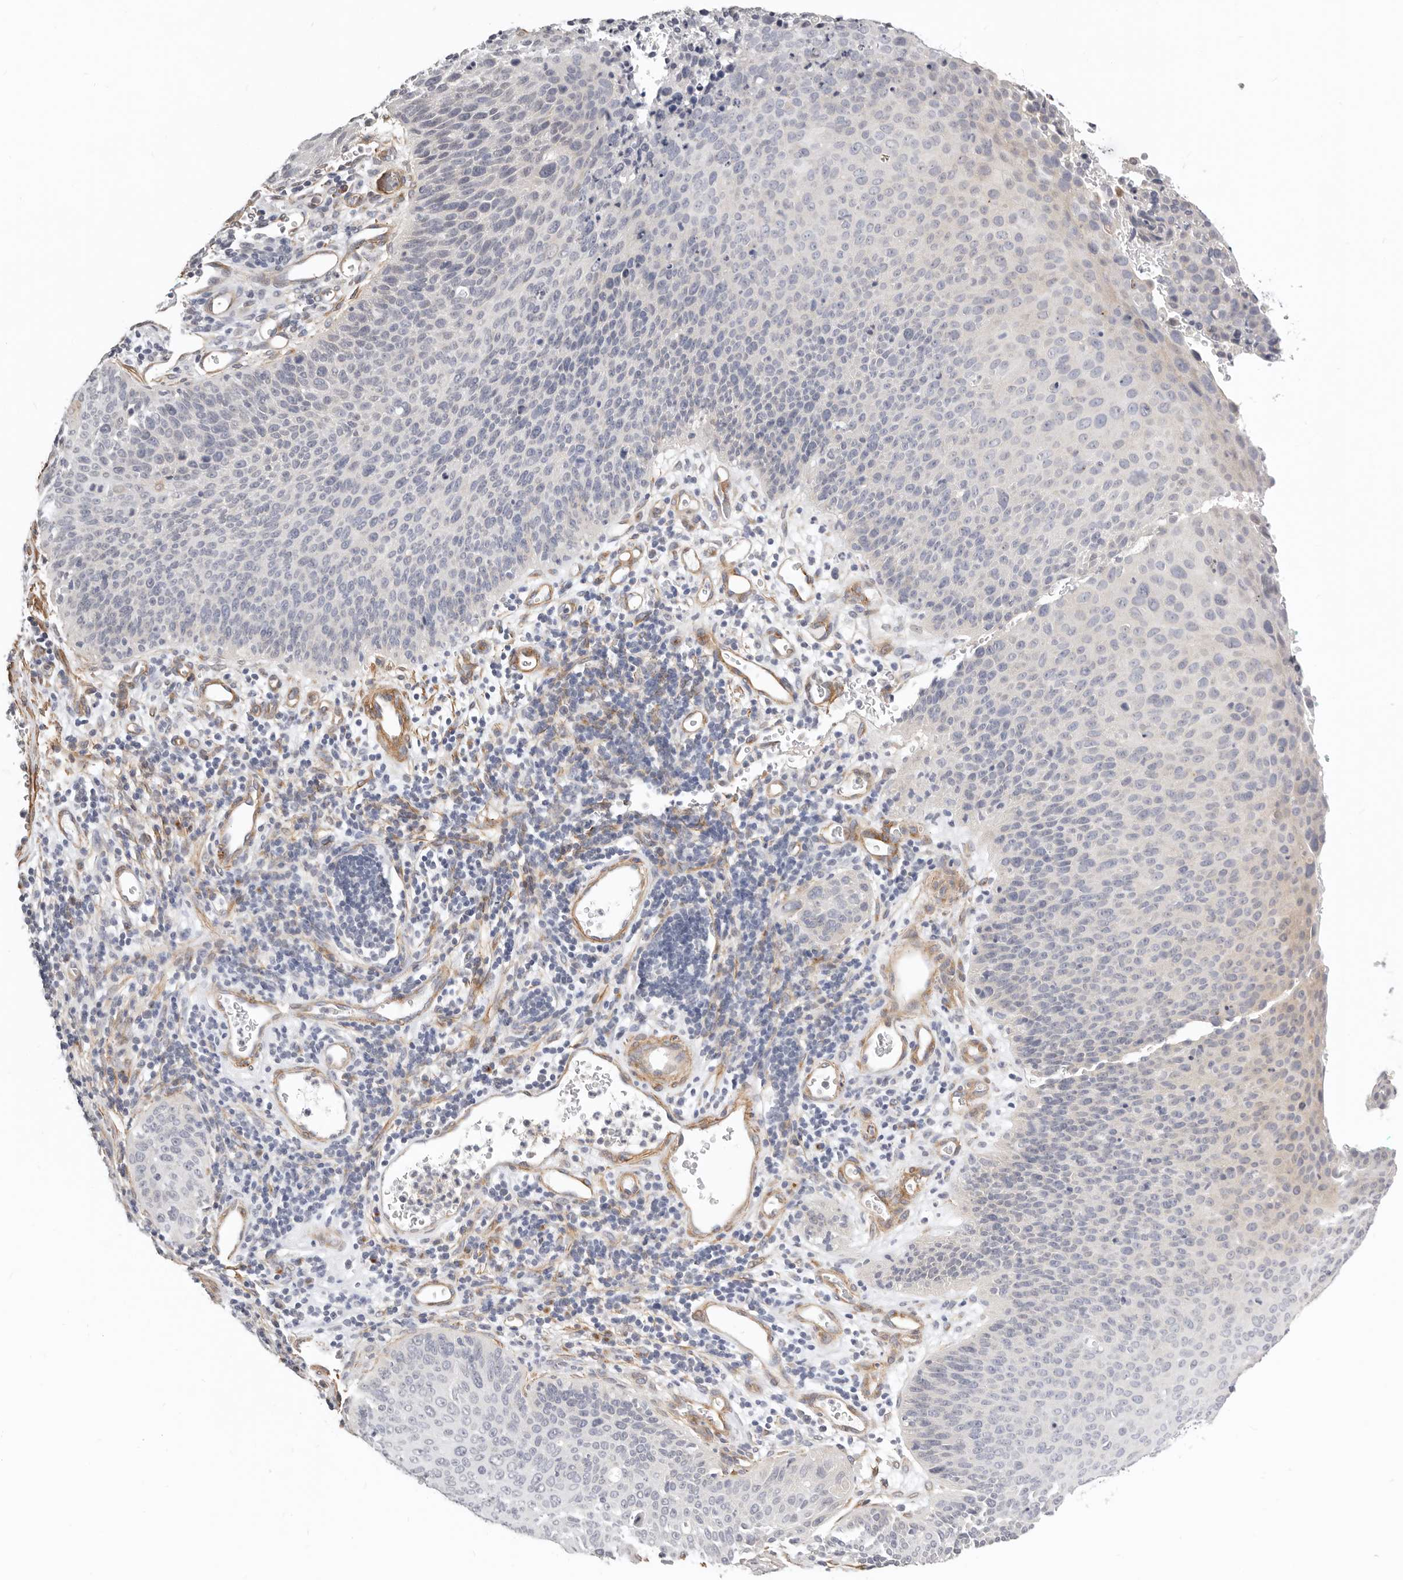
{"staining": {"intensity": "weak", "quantity": "<25%", "location": "cytoplasmic/membranous"}, "tissue": "cervical cancer", "cell_type": "Tumor cells", "image_type": "cancer", "snomed": [{"axis": "morphology", "description": "Squamous cell carcinoma, NOS"}, {"axis": "topography", "description": "Cervix"}], "caption": "This is a photomicrograph of IHC staining of cervical squamous cell carcinoma, which shows no staining in tumor cells.", "gene": "RABAC1", "patient": {"sex": "female", "age": 55}}